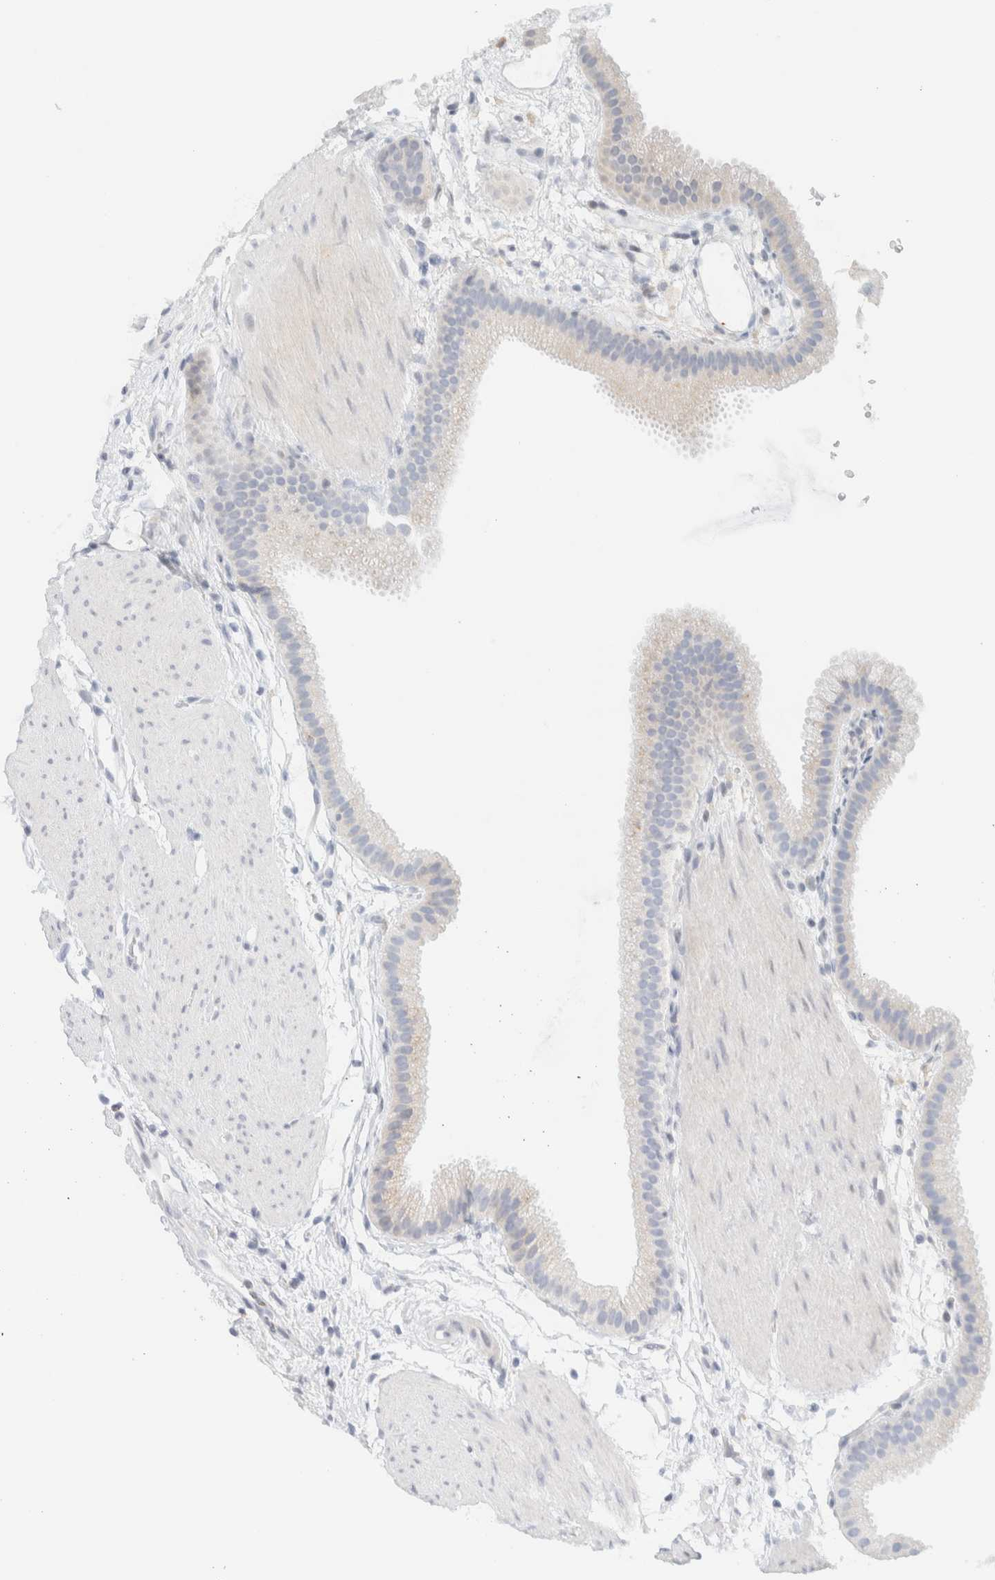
{"staining": {"intensity": "weak", "quantity": "<25%", "location": "cytoplasmic/membranous"}, "tissue": "gallbladder", "cell_type": "Glandular cells", "image_type": "normal", "snomed": [{"axis": "morphology", "description": "Normal tissue, NOS"}, {"axis": "topography", "description": "Gallbladder"}], "caption": "DAB immunohistochemical staining of benign human gallbladder reveals no significant staining in glandular cells.", "gene": "SPNS3", "patient": {"sex": "female", "age": 64}}